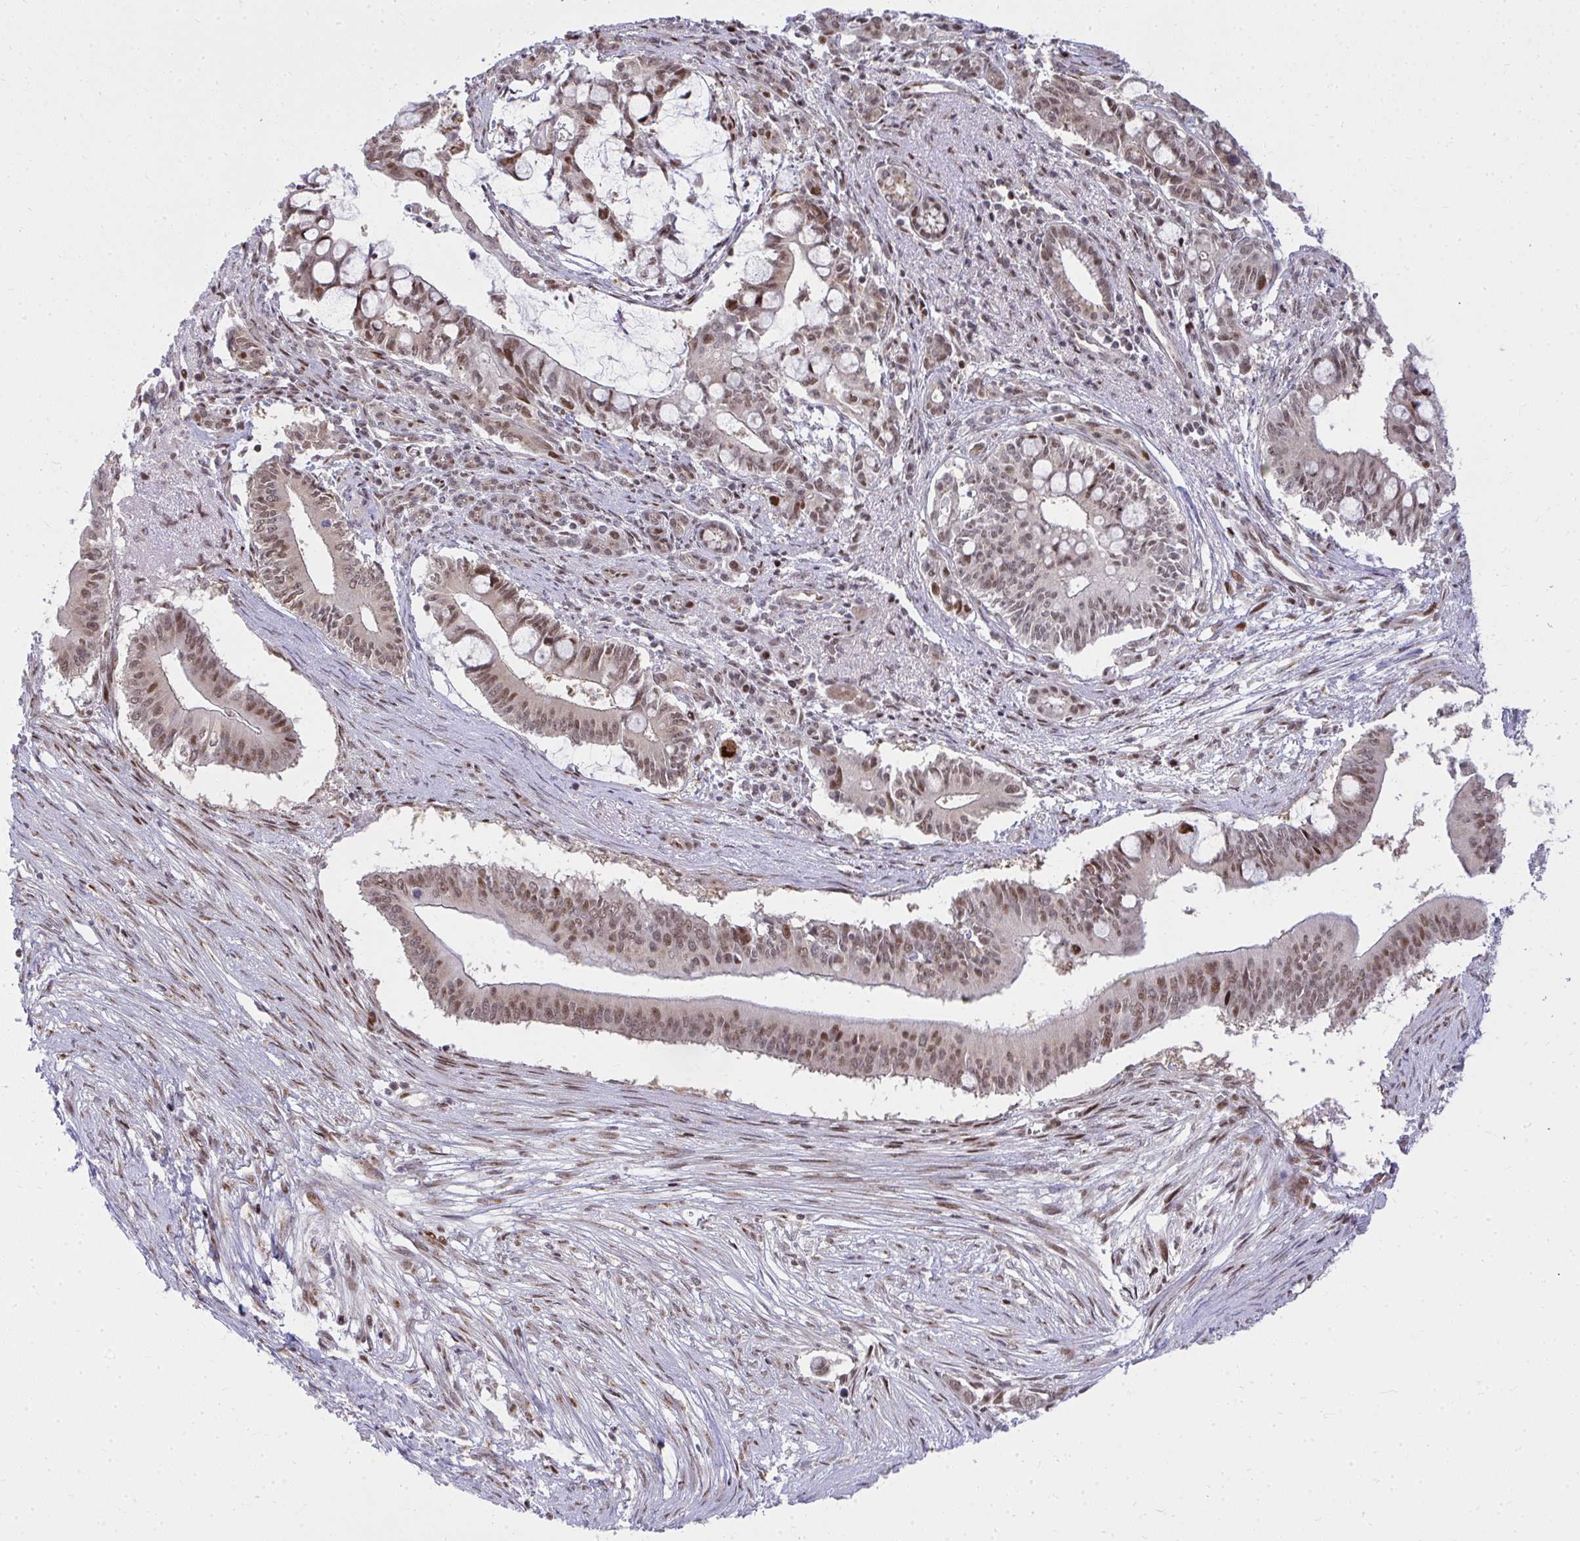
{"staining": {"intensity": "moderate", "quantity": ">75%", "location": "cytoplasmic/membranous,nuclear"}, "tissue": "pancreatic cancer", "cell_type": "Tumor cells", "image_type": "cancer", "snomed": [{"axis": "morphology", "description": "Adenocarcinoma, NOS"}, {"axis": "topography", "description": "Pancreas"}], "caption": "Pancreatic cancer tissue shows moderate cytoplasmic/membranous and nuclear staining in approximately >75% of tumor cells", "gene": "PIGY", "patient": {"sex": "male", "age": 68}}